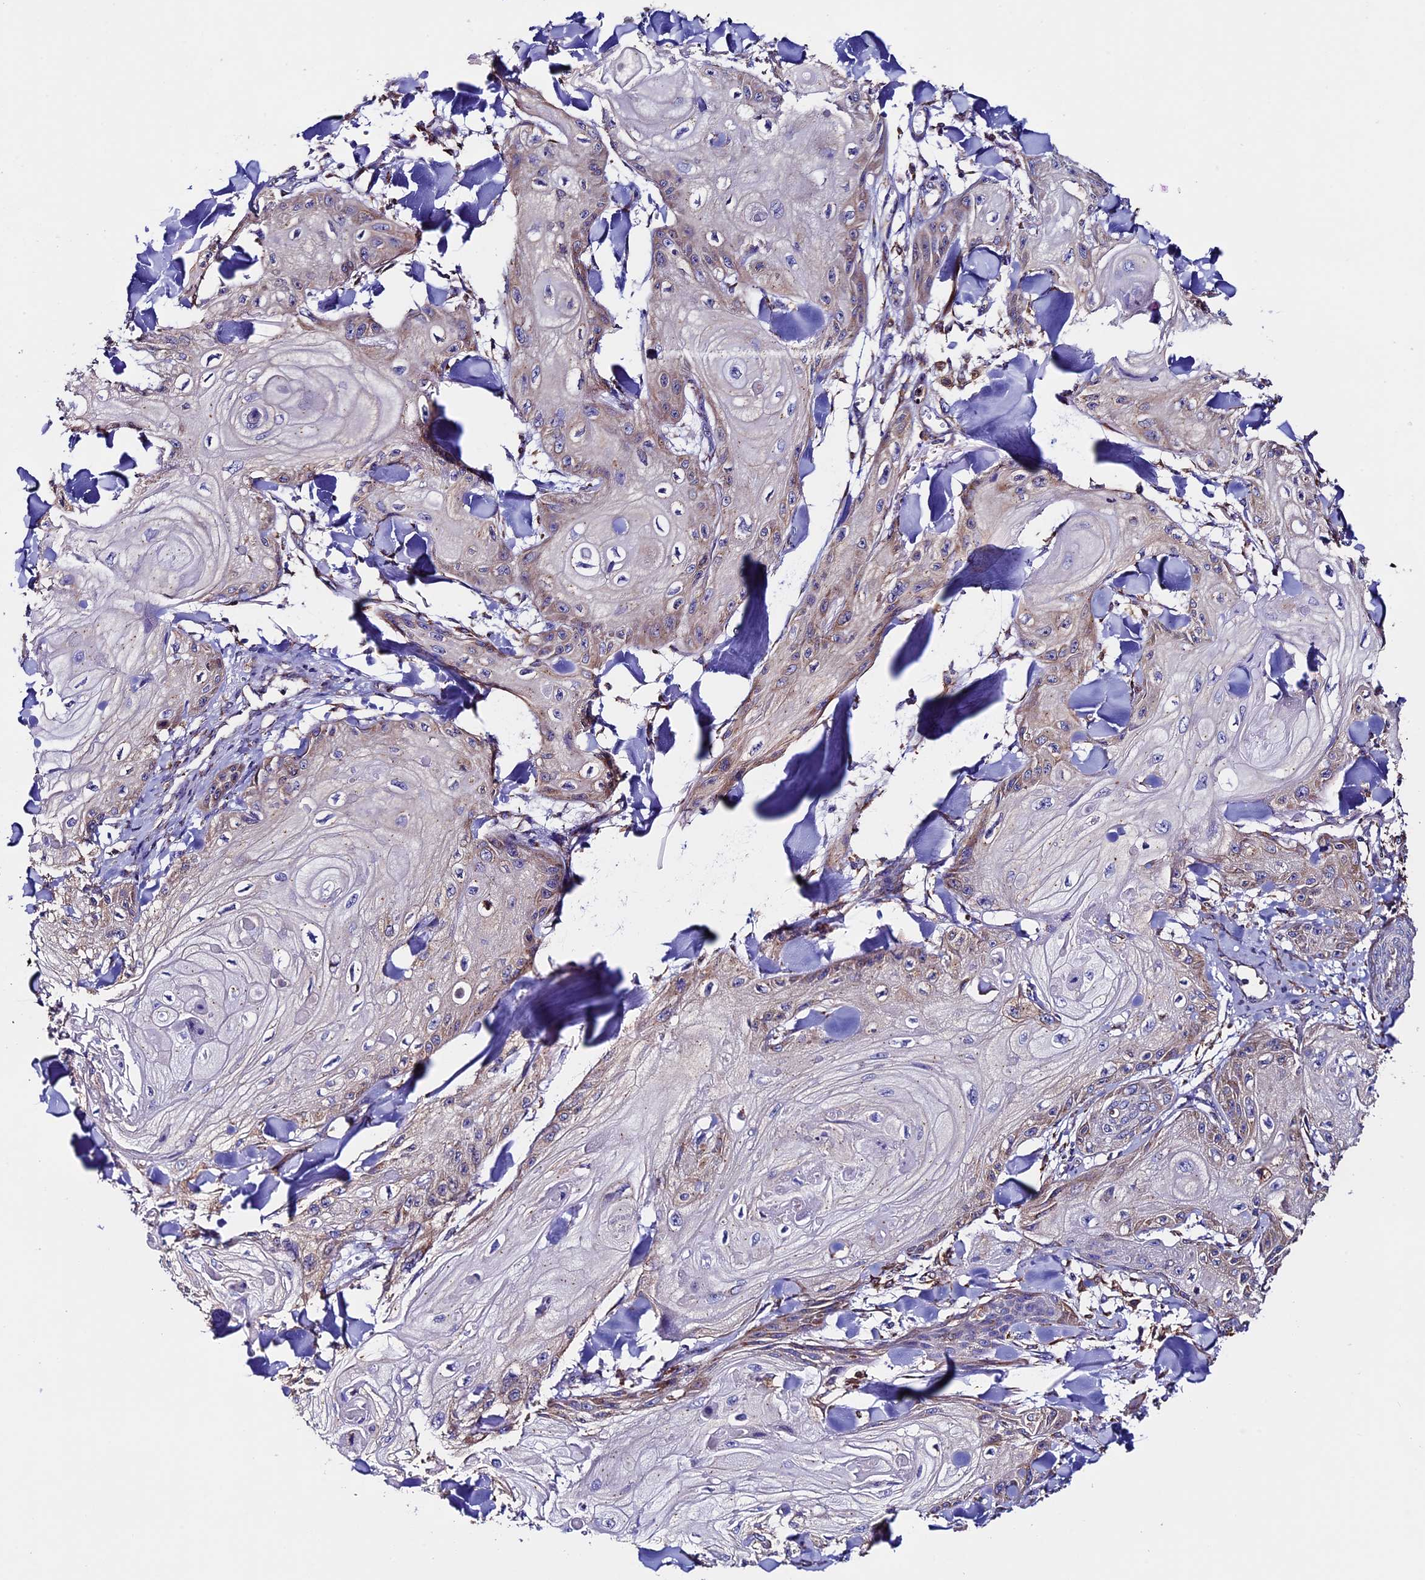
{"staining": {"intensity": "weak", "quantity": "<25%", "location": "cytoplasmic/membranous"}, "tissue": "skin cancer", "cell_type": "Tumor cells", "image_type": "cancer", "snomed": [{"axis": "morphology", "description": "Squamous cell carcinoma, NOS"}, {"axis": "topography", "description": "Skin"}], "caption": "Photomicrograph shows no protein expression in tumor cells of squamous cell carcinoma (skin) tissue.", "gene": "BTBD3", "patient": {"sex": "male", "age": 74}}